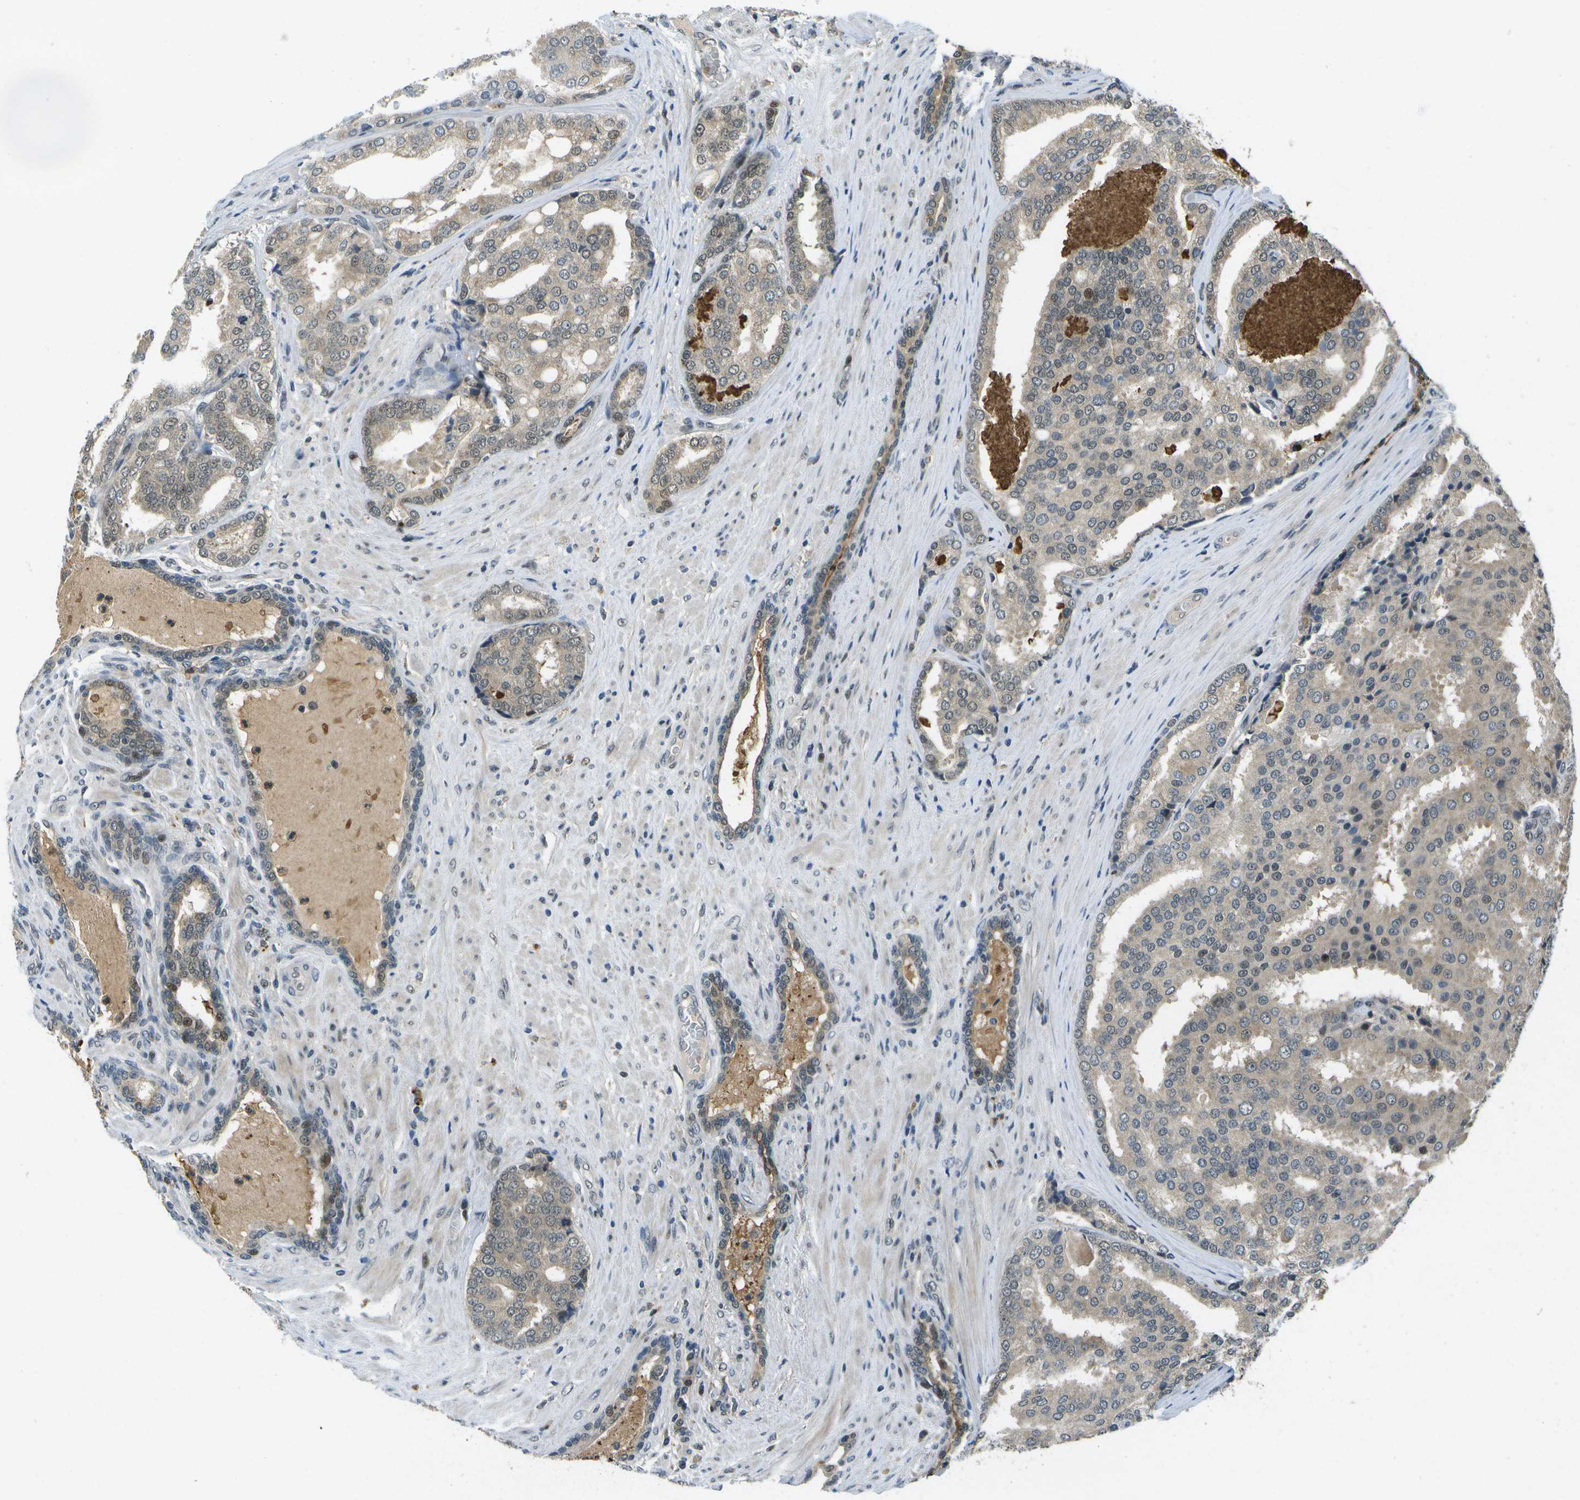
{"staining": {"intensity": "weak", "quantity": ">75%", "location": "cytoplasmic/membranous,nuclear"}, "tissue": "prostate cancer", "cell_type": "Tumor cells", "image_type": "cancer", "snomed": [{"axis": "morphology", "description": "Adenocarcinoma, High grade"}, {"axis": "topography", "description": "Prostate"}], "caption": "Weak cytoplasmic/membranous and nuclear protein expression is present in approximately >75% of tumor cells in high-grade adenocarcinoma (prostate).", "gene": "GANC", "patient": {"sex": "male", "age": 50}}